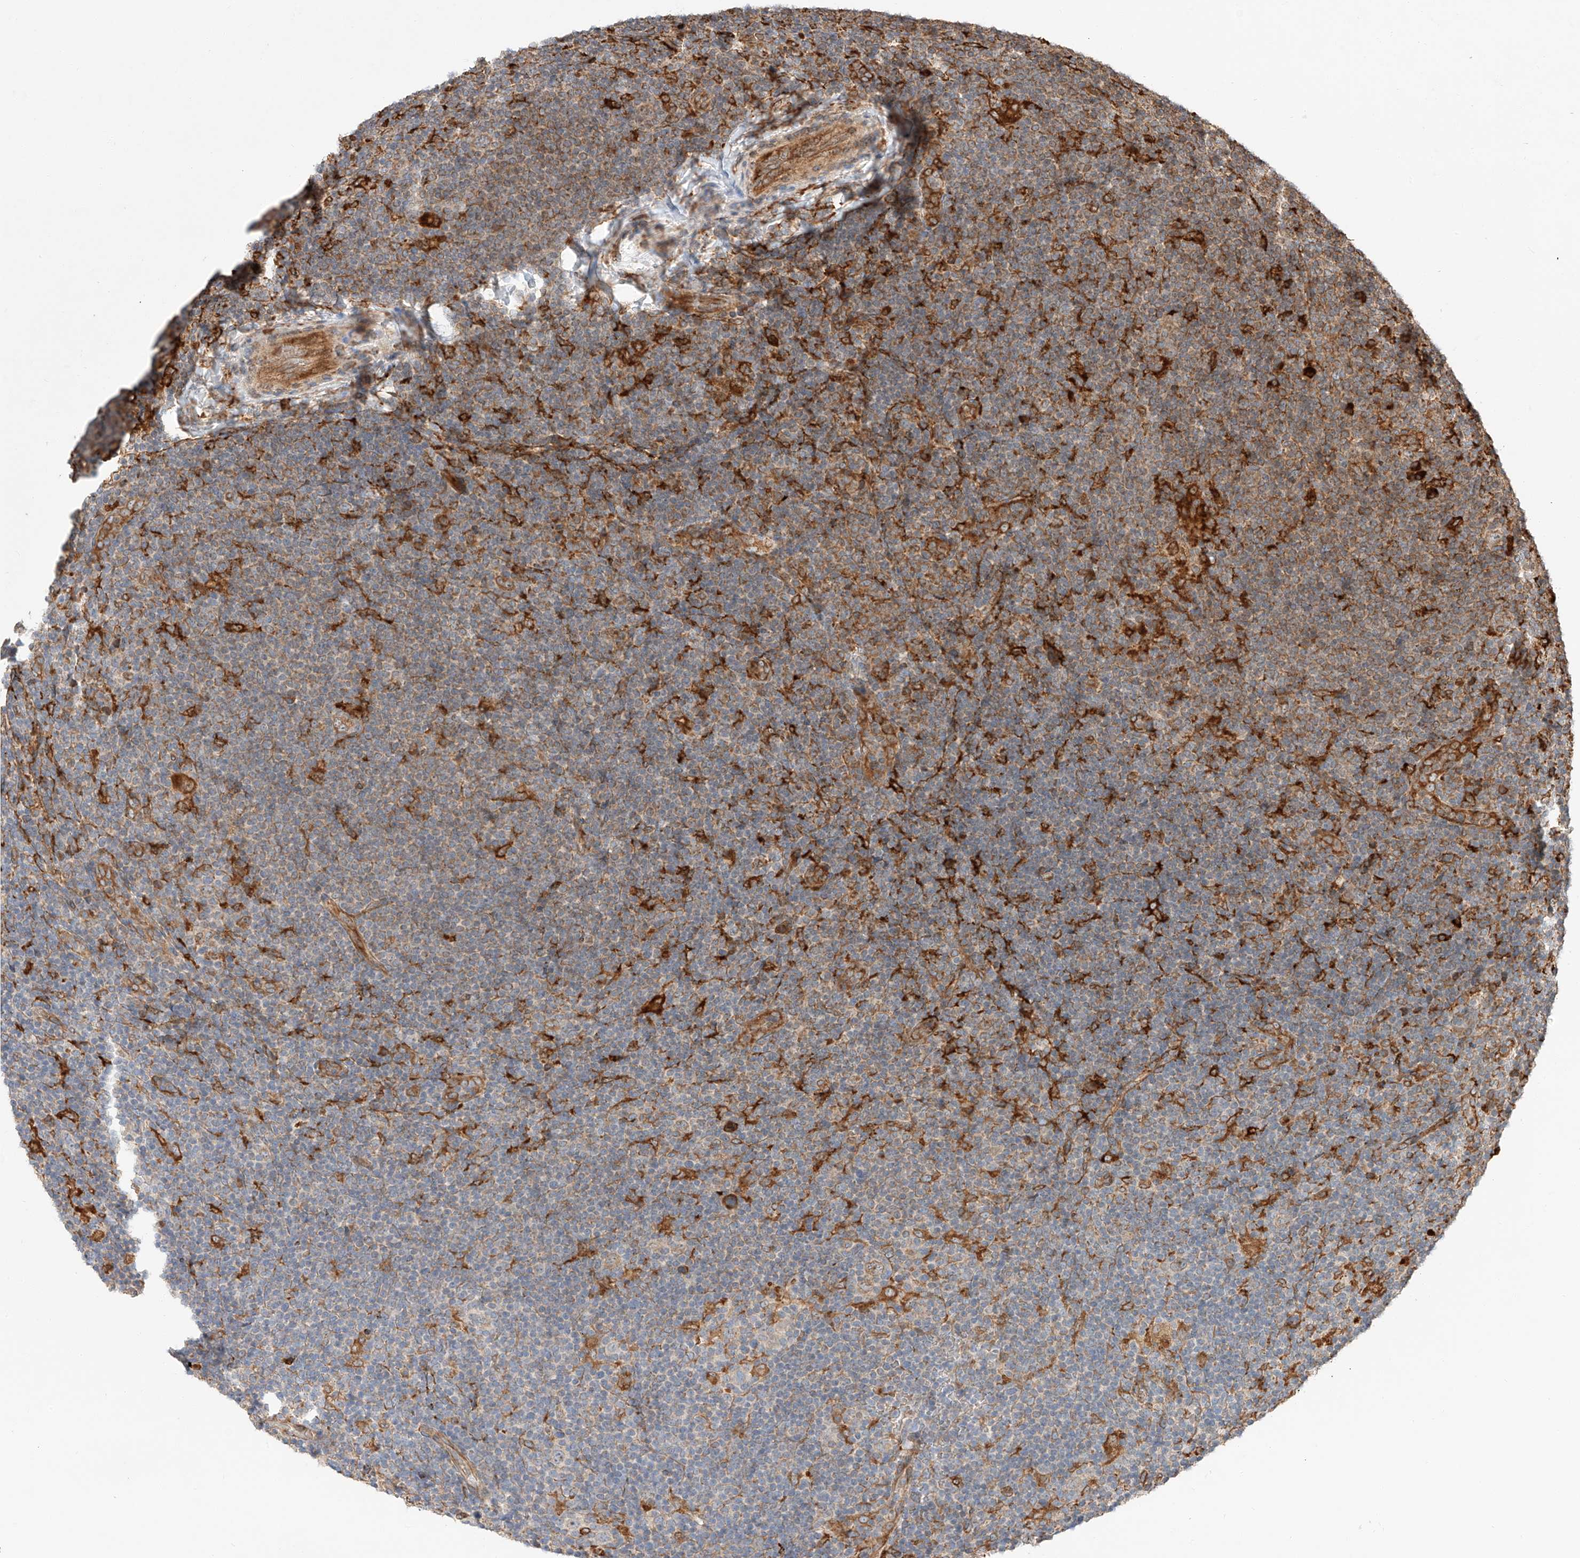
{"staining": {"intensity": "negative", "quantity": "none", "location": "none"}, "tissue": "lymphoma", "cell_type": "Tumor cells", "image_type": "cancer", "snomed": [{"axis": "morphology", "description": "Hodgkin's disease, NOS"}, {"axis": "topography", "description": "Lymph node"}], "caption": "Tumor cells are negative for brown protein staining in Hodgkin's disease.", "gene": "ZNF84", "patient": {"sex": "female", "age": 57}}